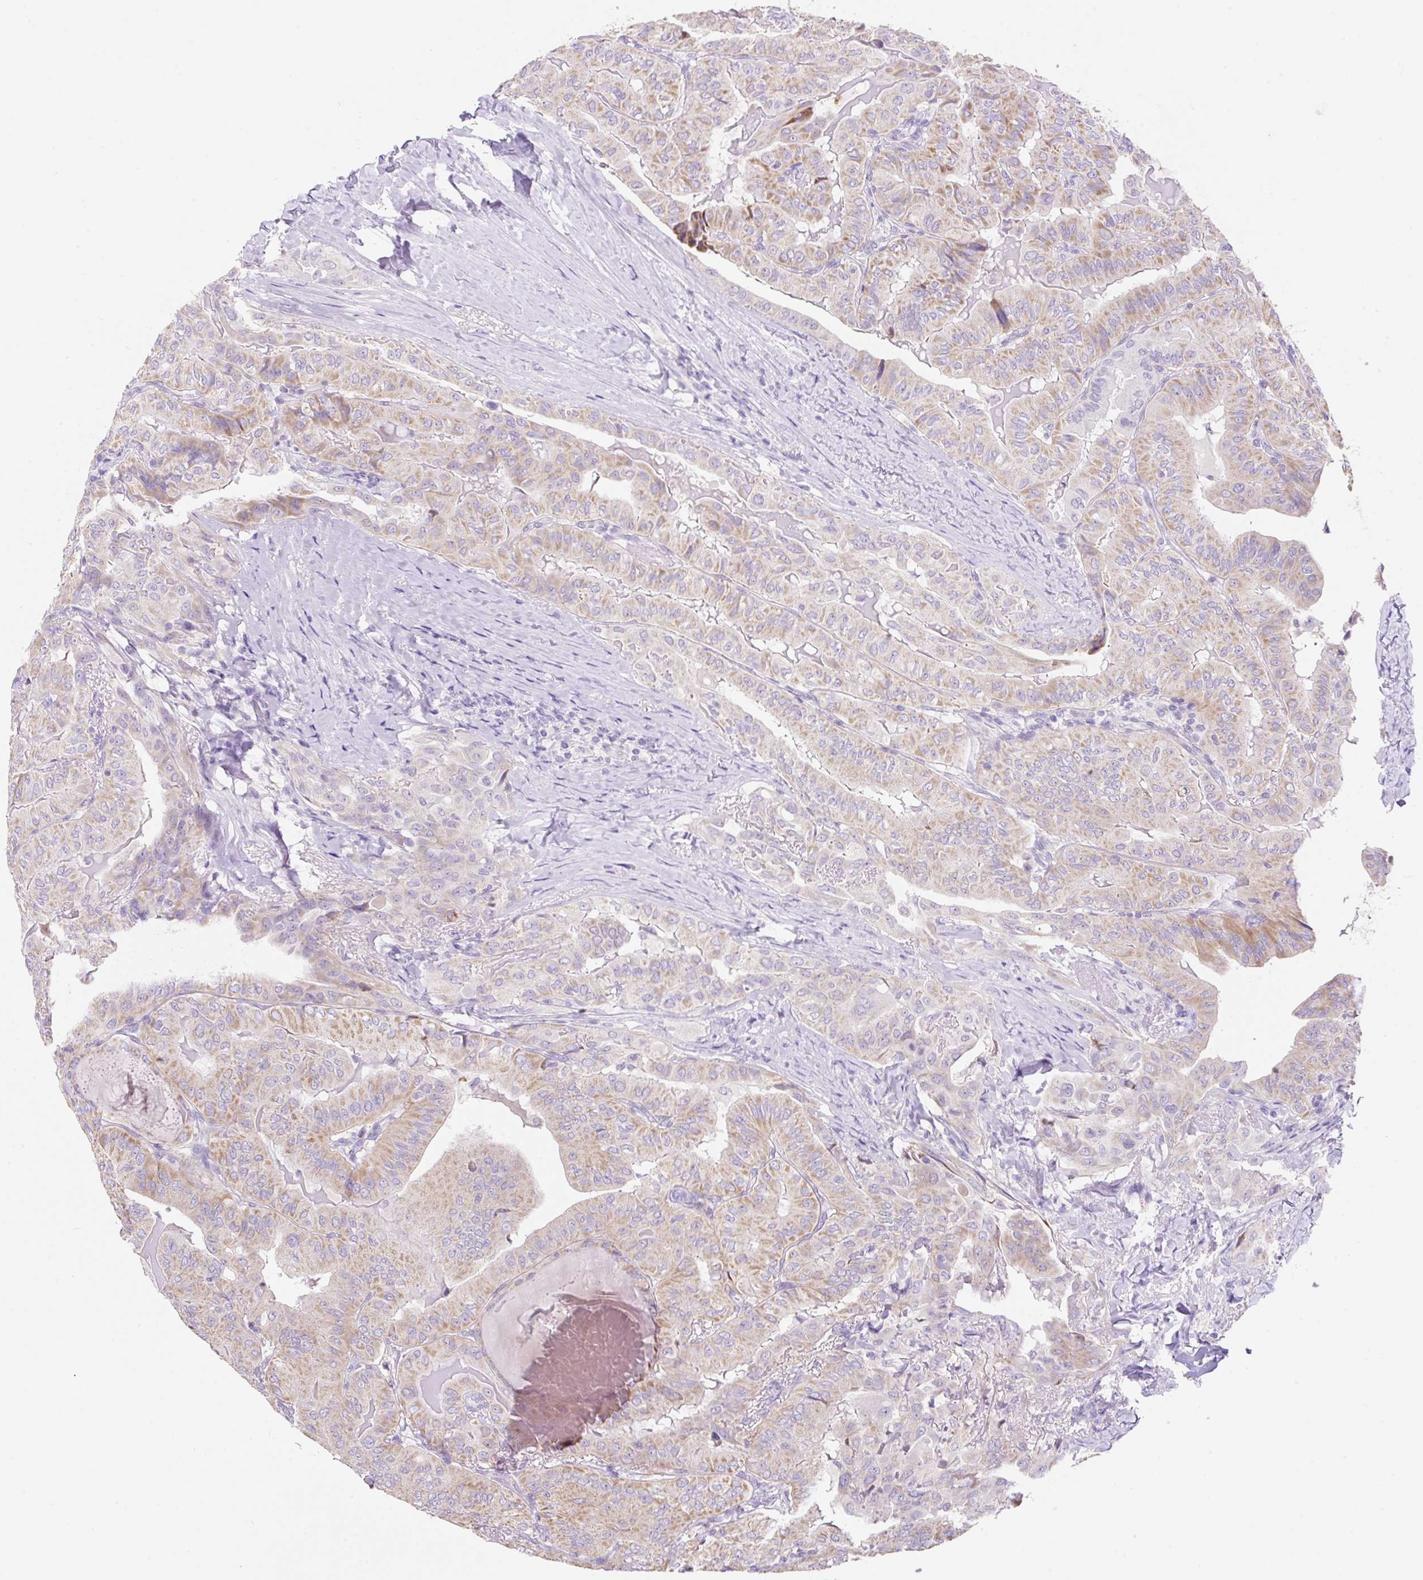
{"staining": {"intensity": "moderate", "quantity": ">75%", "location": "cytoplasmic/membranous"}, "tissue": "thyroid cancer", "cell_type": "Tumor cells", "image_type": "cancer", "snomed": [{"axis": "morphology", "description": "Papillary adenocarcinoma, NOS"}, {"axis": "topography", "description": "Thyroid gland"}], "caption": "Thyroid cancer stained with immunohistochemistry shows moderate cytoplasmic/membranous expression in about >75% of tumor cells.", "gene": "NDST3", "patient": {"sex": "female", "age": 68}}